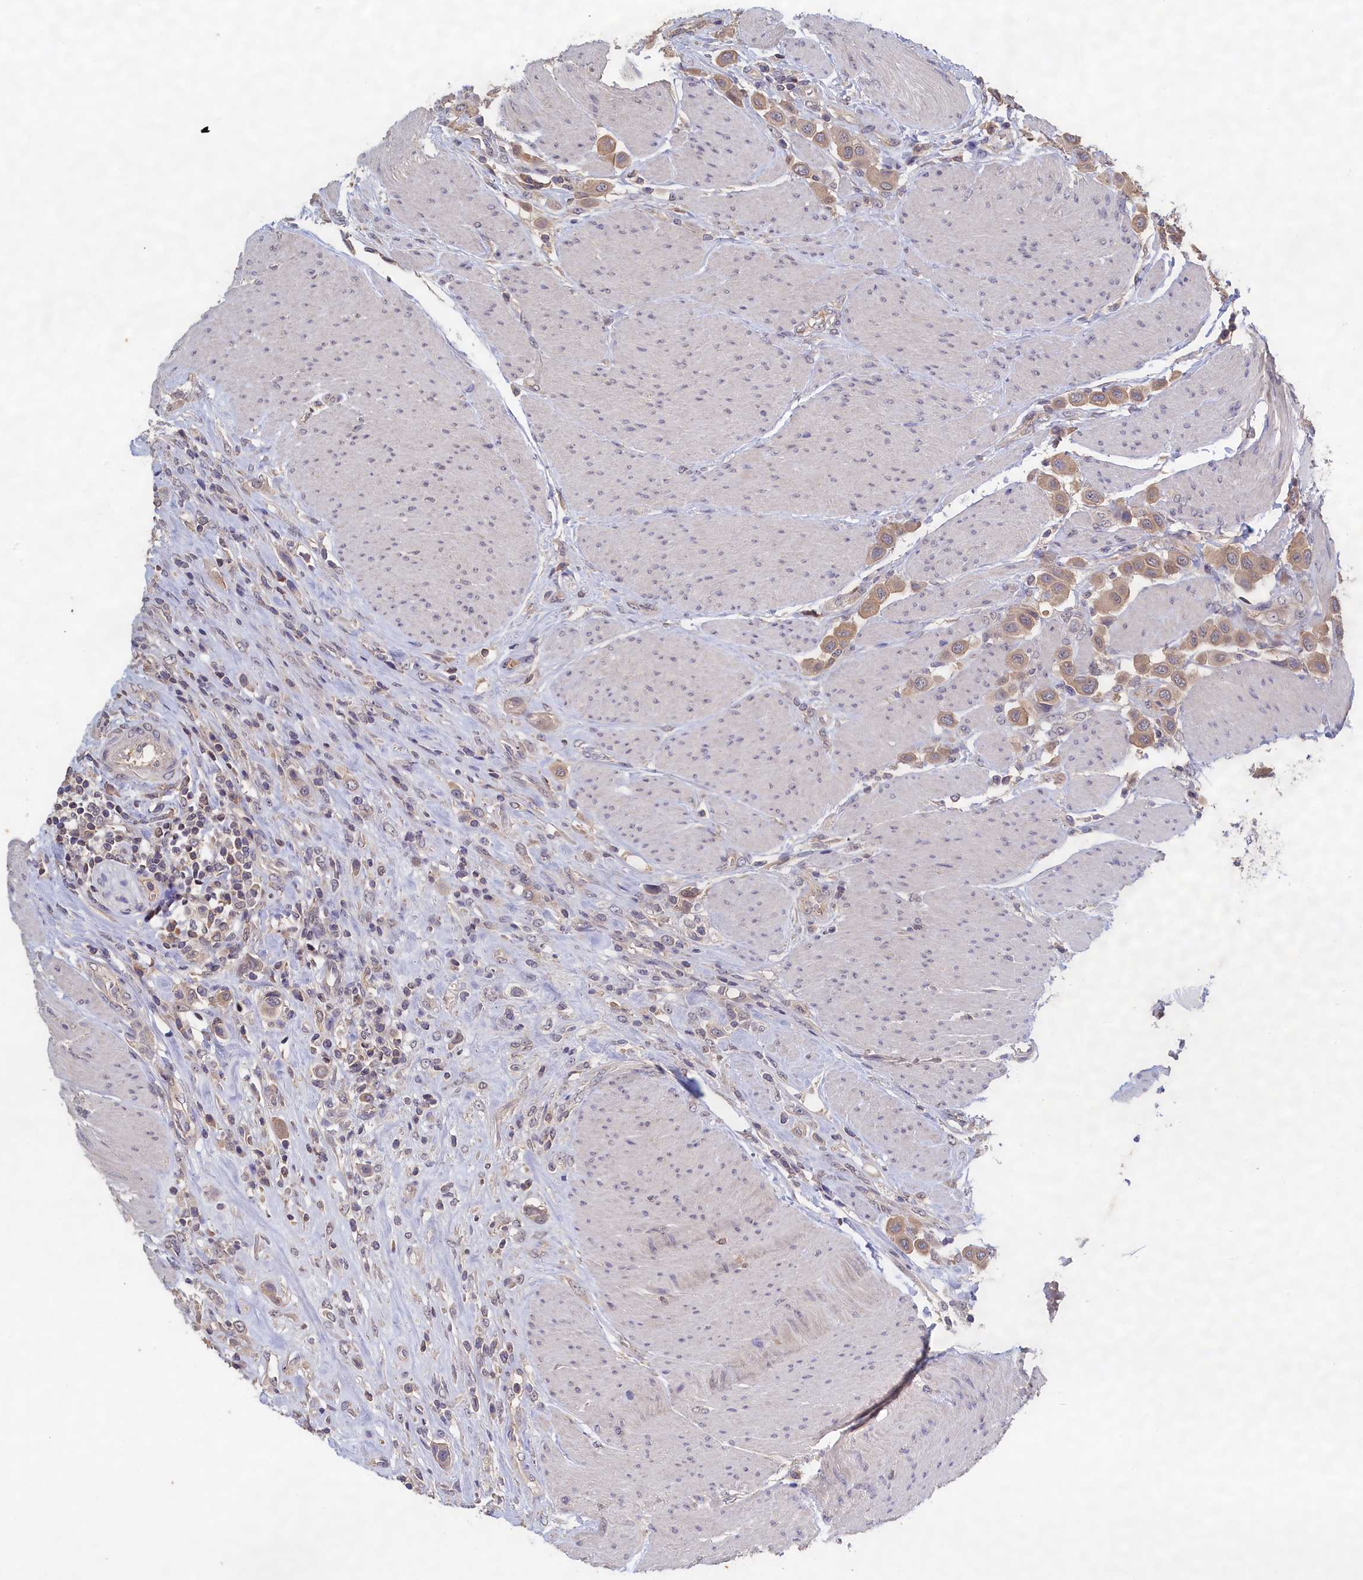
{"staining": {"intensity": "weak", "quantity": ">75%", "location": "cytoplasmic/membranous"}, "tissue": "urothelial cancer", "cell_type": "Tumor cells", "image_type": "cancer", "snomed": [{"axis": "morphology", "description": "Urothelial carcinoma, High grade"}, {"axis": "topography", "description": "Urinary bladder"}], "caption": "IHC image of neoplastic tissue: human urothelial cancer stained using IHC exhibits low levels of weak protein expression localized specifically in the cytoplasmic/membranous of tumor cells, appearing as a cytoplasmic/membranous brown color.", "gene": "CELF5", "patient": {"sex": "male", "age": 50}}